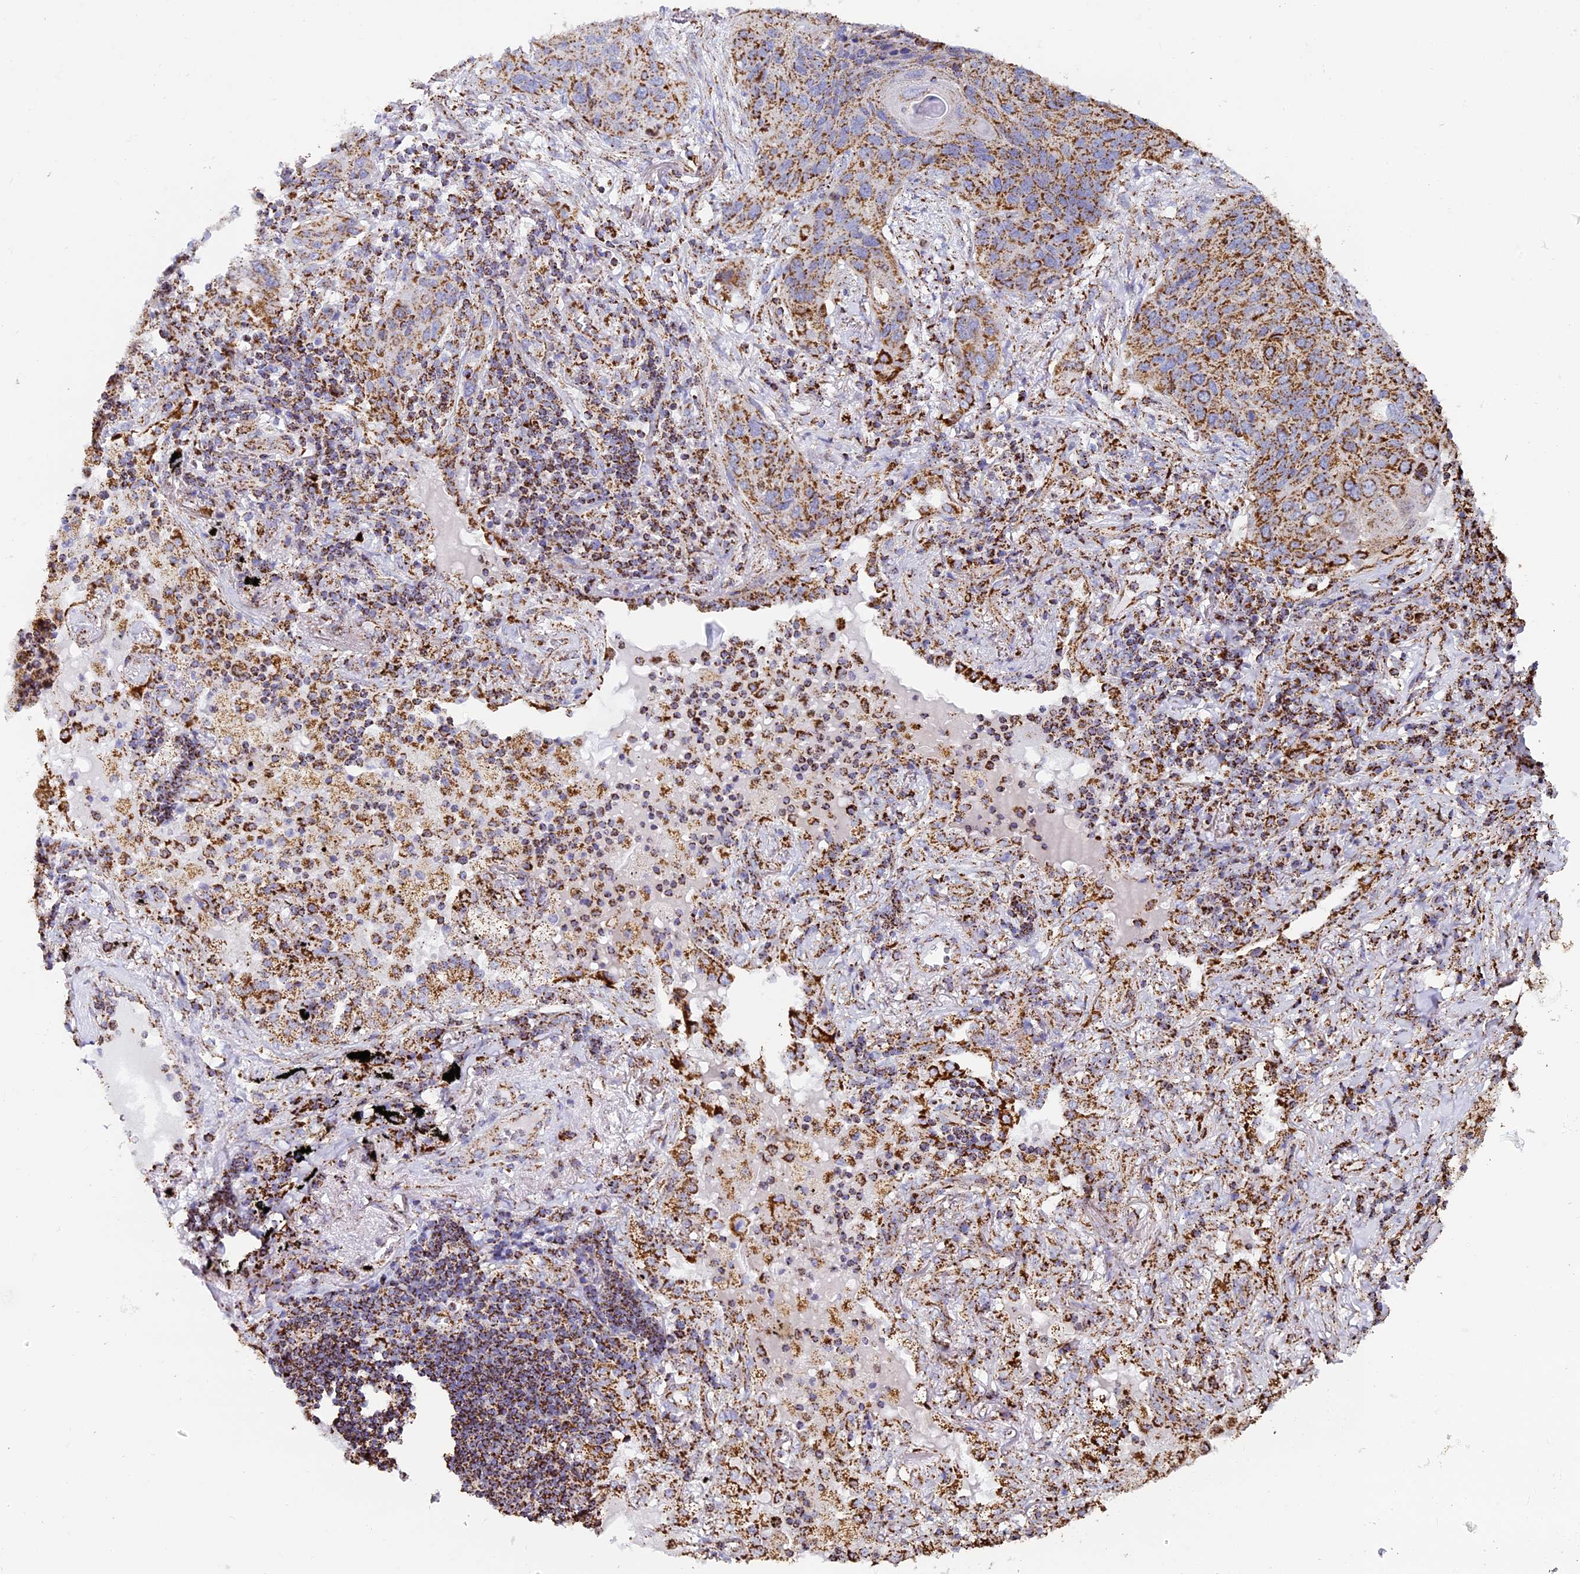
{"staining": {"intensity": "moderate", "quantity": ">75%", "location": "cytoplasmic/membranous"}, "tissue": "lung cancer", "cell_type": "Tumor cells", "image_type": "cancer", "snomed": [{"axis": "morphology", "description": "Squamous cell carcinoma, NOS"}, {"axis": "topography", "description": "Lung"}], "caption": "Lung cancer stained with immunohistochemistry (IHC) displays moderate cytoplasmic/membranous staining in about >75% of tumor cells. Immunohistochemistry (ihc) stains the protein in brown and the nuclei are stained blue.", "gene": "STK17A", "patient": {"sex": "female", "age": 63}}